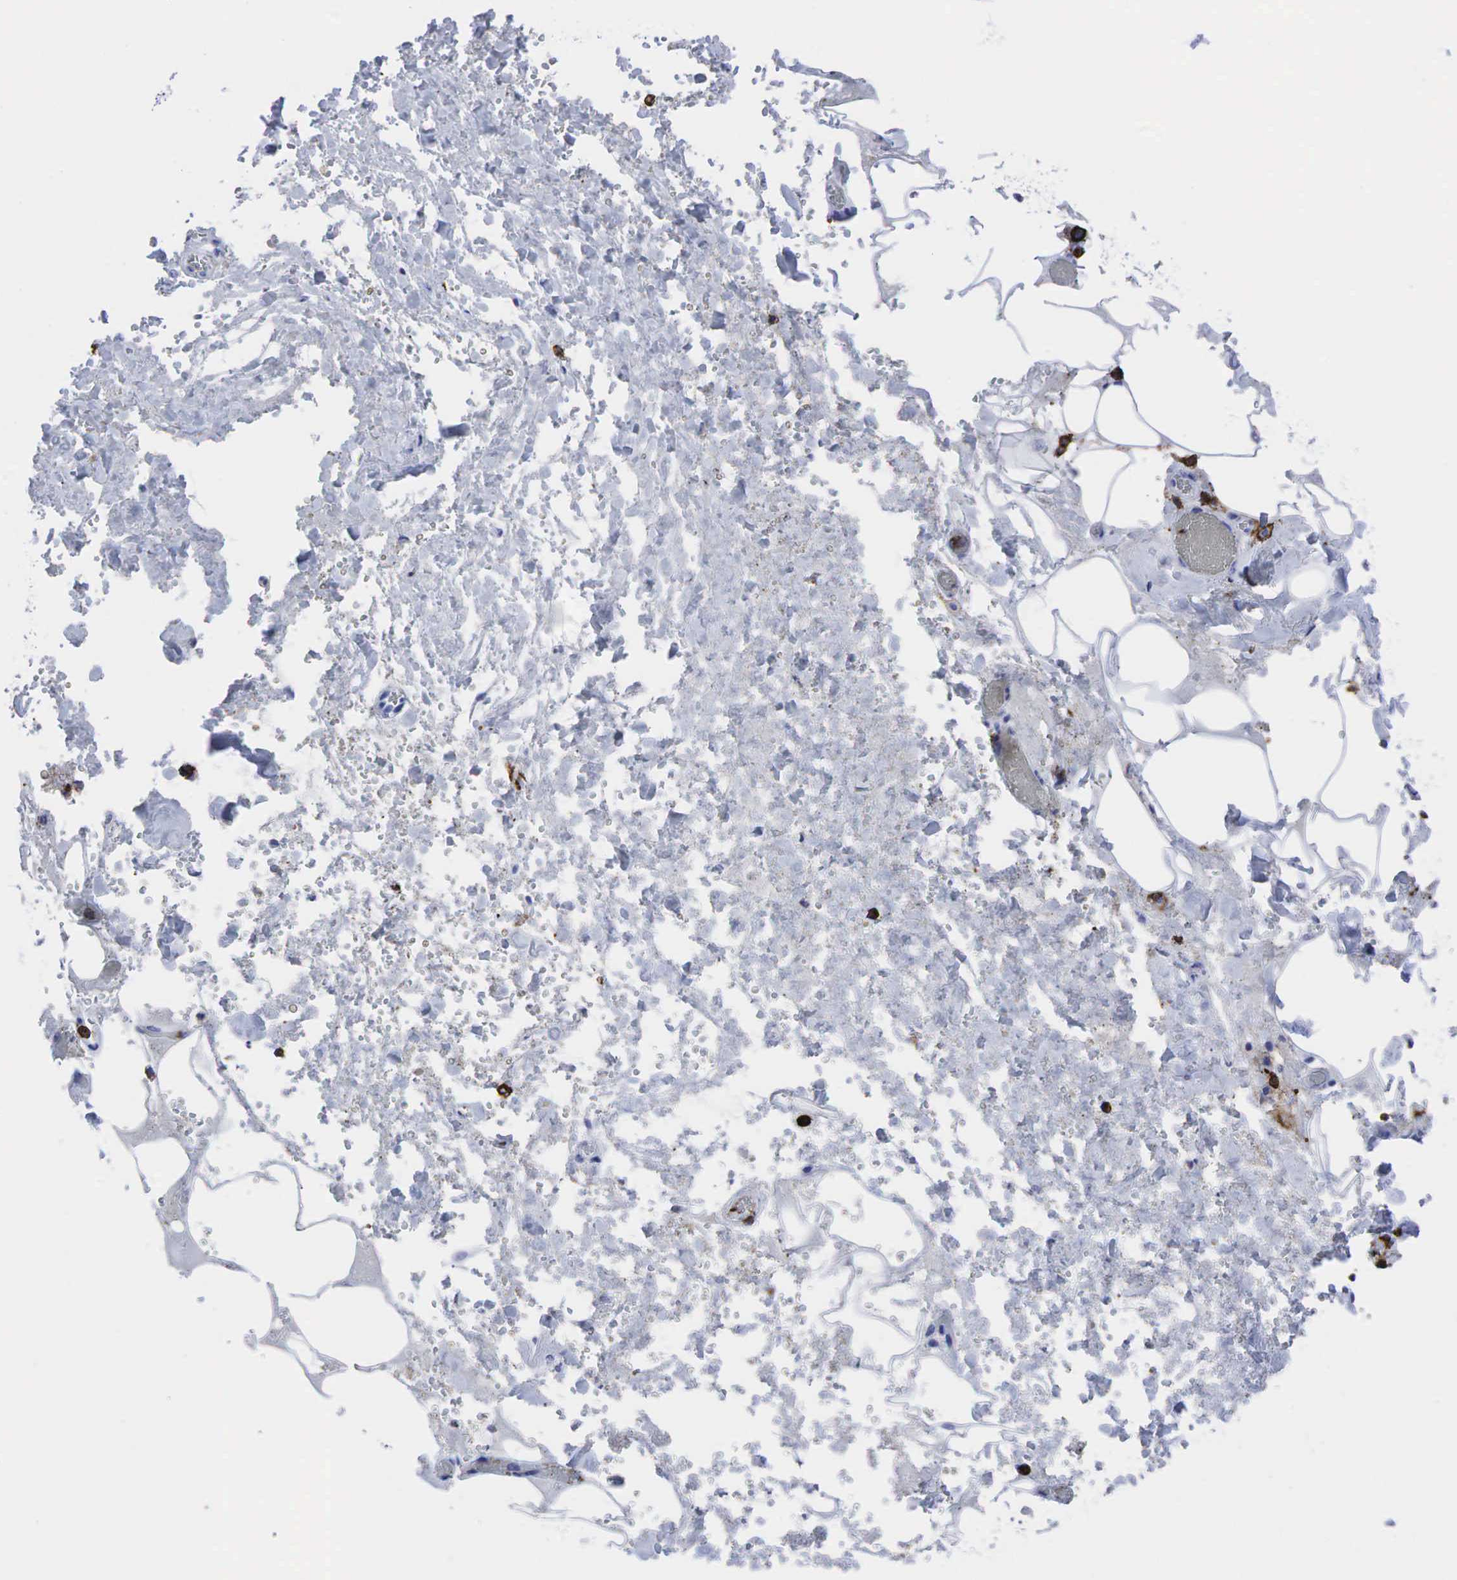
{"staining": {"intensity": "negative", "quantity": "none", "location": "none"}, "tissue": "smooth muscle", "cell_type": "Smooth muscle cells", "image_type": "normal", "snomed": [{"axis": "morphology", "description": "Normal tissue, NOS"}, {"axis": "topography", "description": "Uterus"}], "caption": "A histopathology image of smooth muscle stained for a protein exhibits no brown staining in smooth muscle cells.", "gene": "PTPRC", "patient": {"sex": "female", "age": 56}}